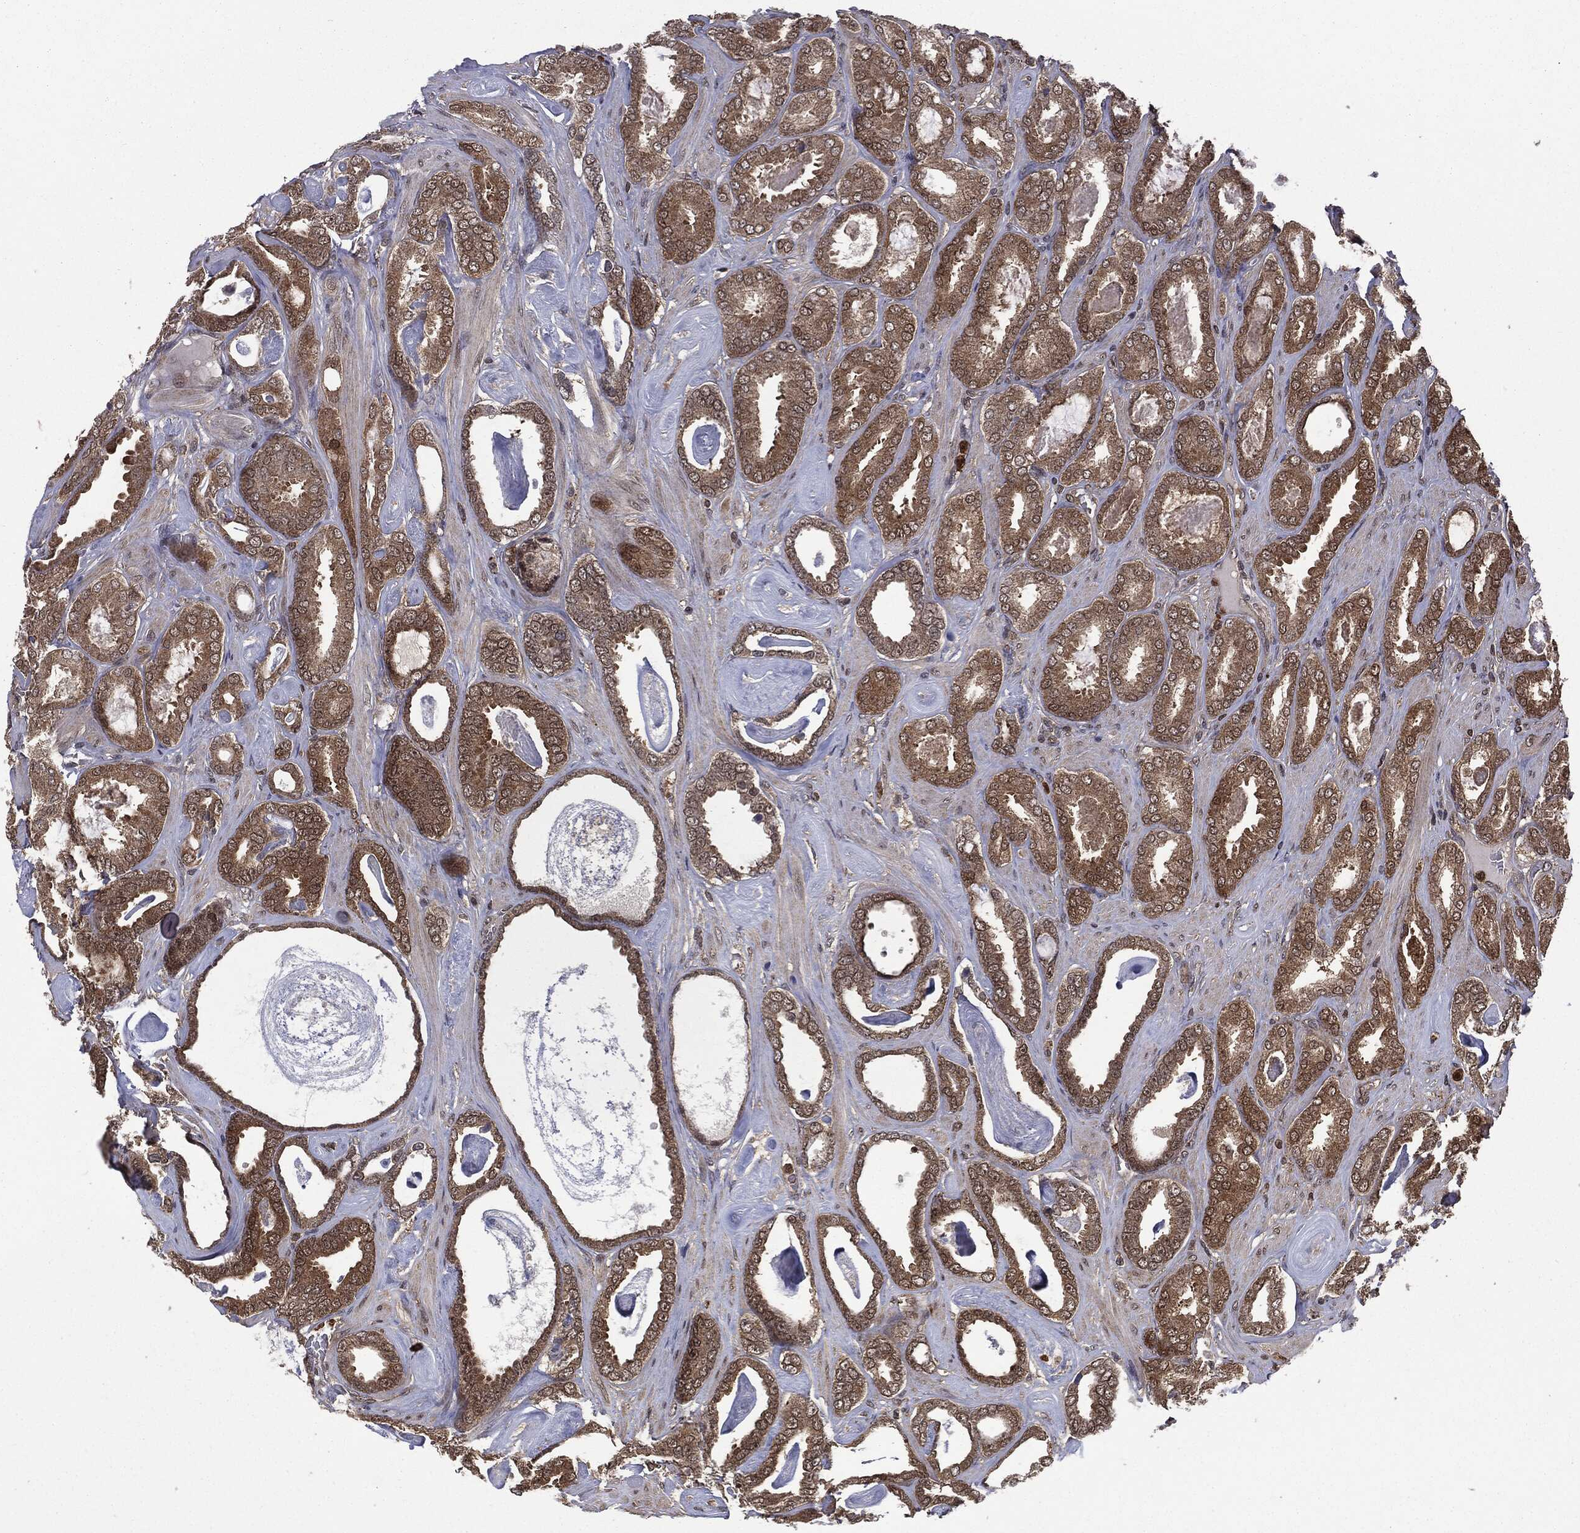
{"staining": {"intensity": "moderate", "quantity": ">75%", "location": "cytoplasmic/membranous"}, "tissue": "prostate cancer", "cell_type": "Tumor cells", "image_type": "cancer", "snomed": [{"axis": "morphology", "description": "Adenocarcinoma, High grade"}, {"axis": "topography", "description": "Prostate"}], "caption": "IHC of adenocarcinoma (high-grade) (prostate) reveals medium levels of moderate cytoplasmic/membranous staining in approximately >75% of tumor cells.", "gene": "GPI", "patient": {"sex": "male", "age": 63}}